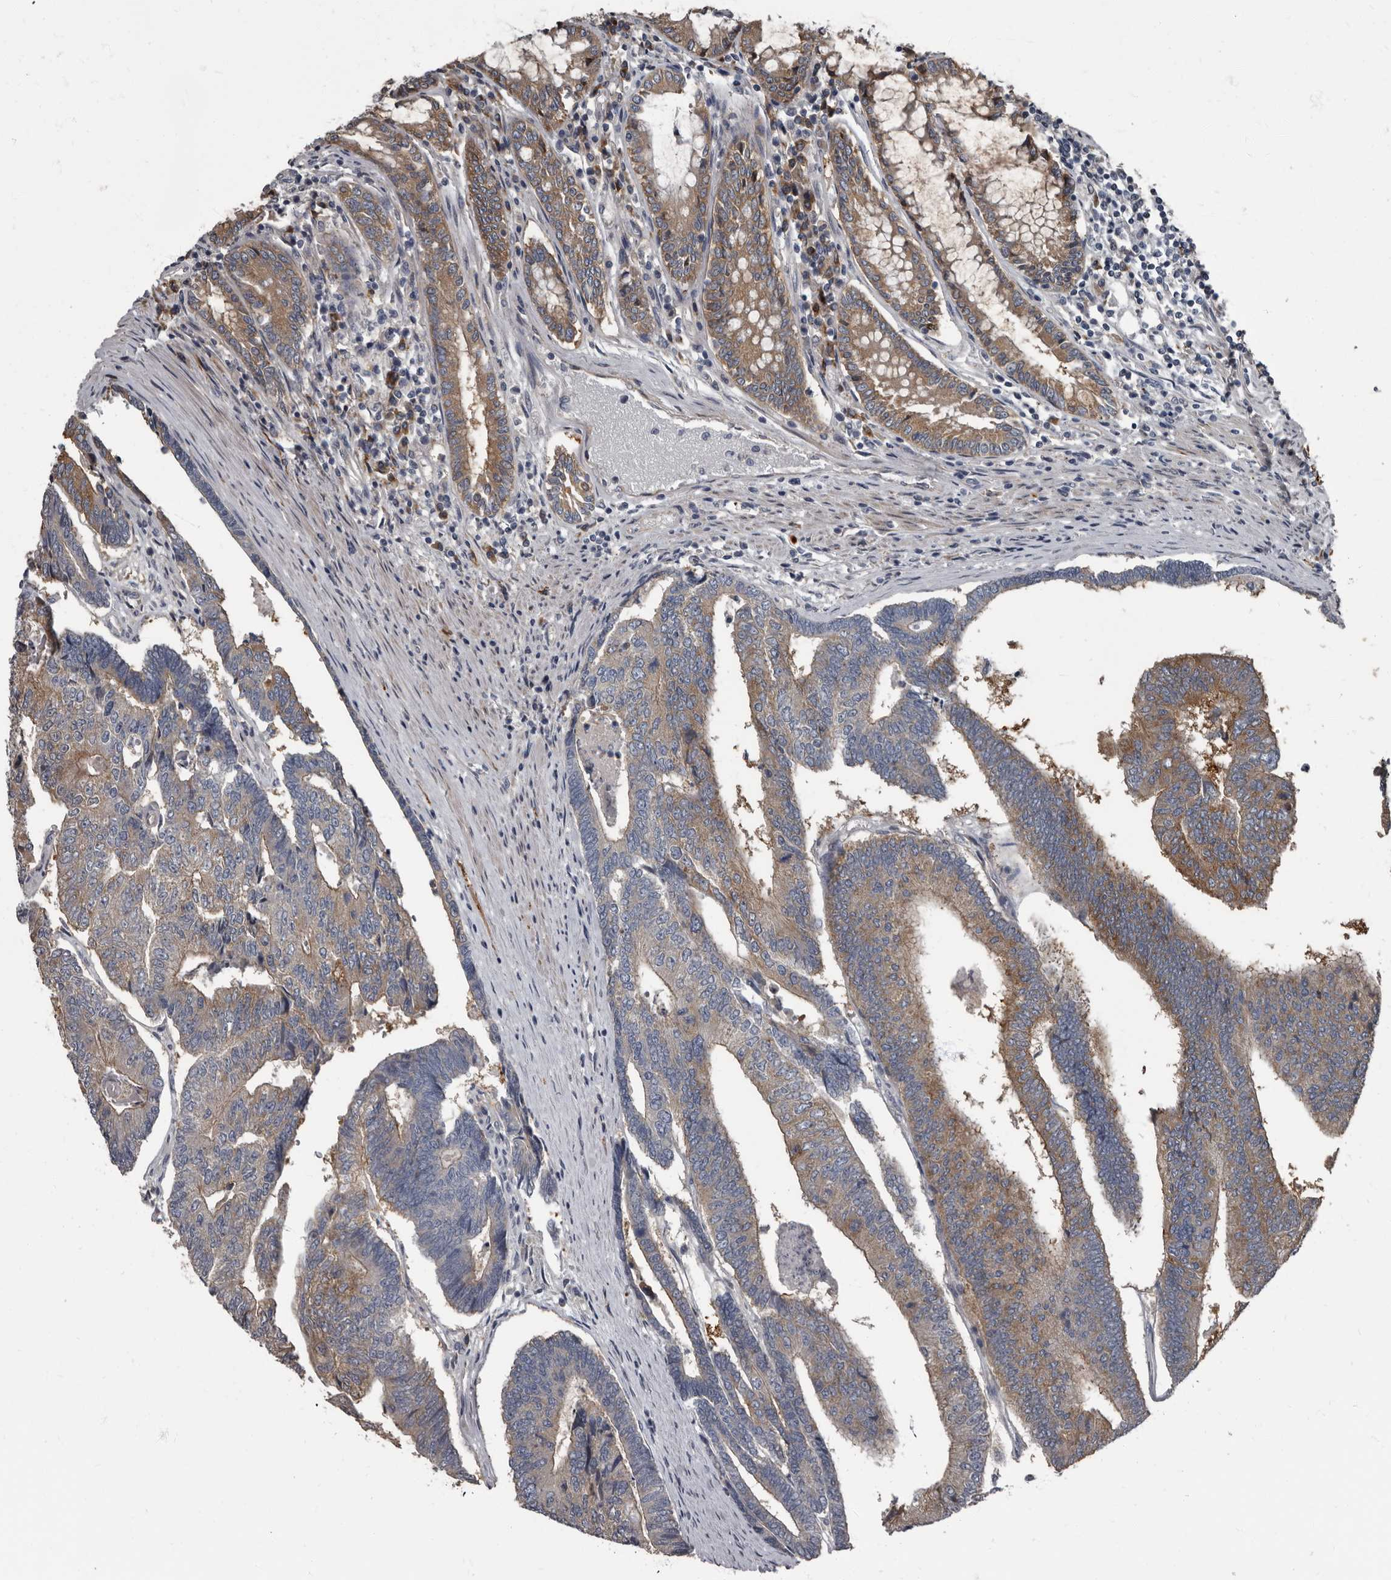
{"staining": {"intensity": "moderate", "quantity": "25%-75%", "location": "cytoplasmic/membranous"}, "tissue": "colorectal cancer", "cell_type": "Tumor cells", "image_type": "cancer", "snomed": [{"axis": "morphology", "description": "Adenocarcinoma, NOS"}, {"axis": "topography", "description": "Colon"}], "caption": "The histopathology image exhibits immunohistochemical staining of colorectal cancer (adenocarcinoma). There is moderate cytoplasmic/membranous positivity is appreciated in about 25%-75% of tumor cells.", "gene": "TPD52L1", "patient": {"sex": "female", "age": 67}}